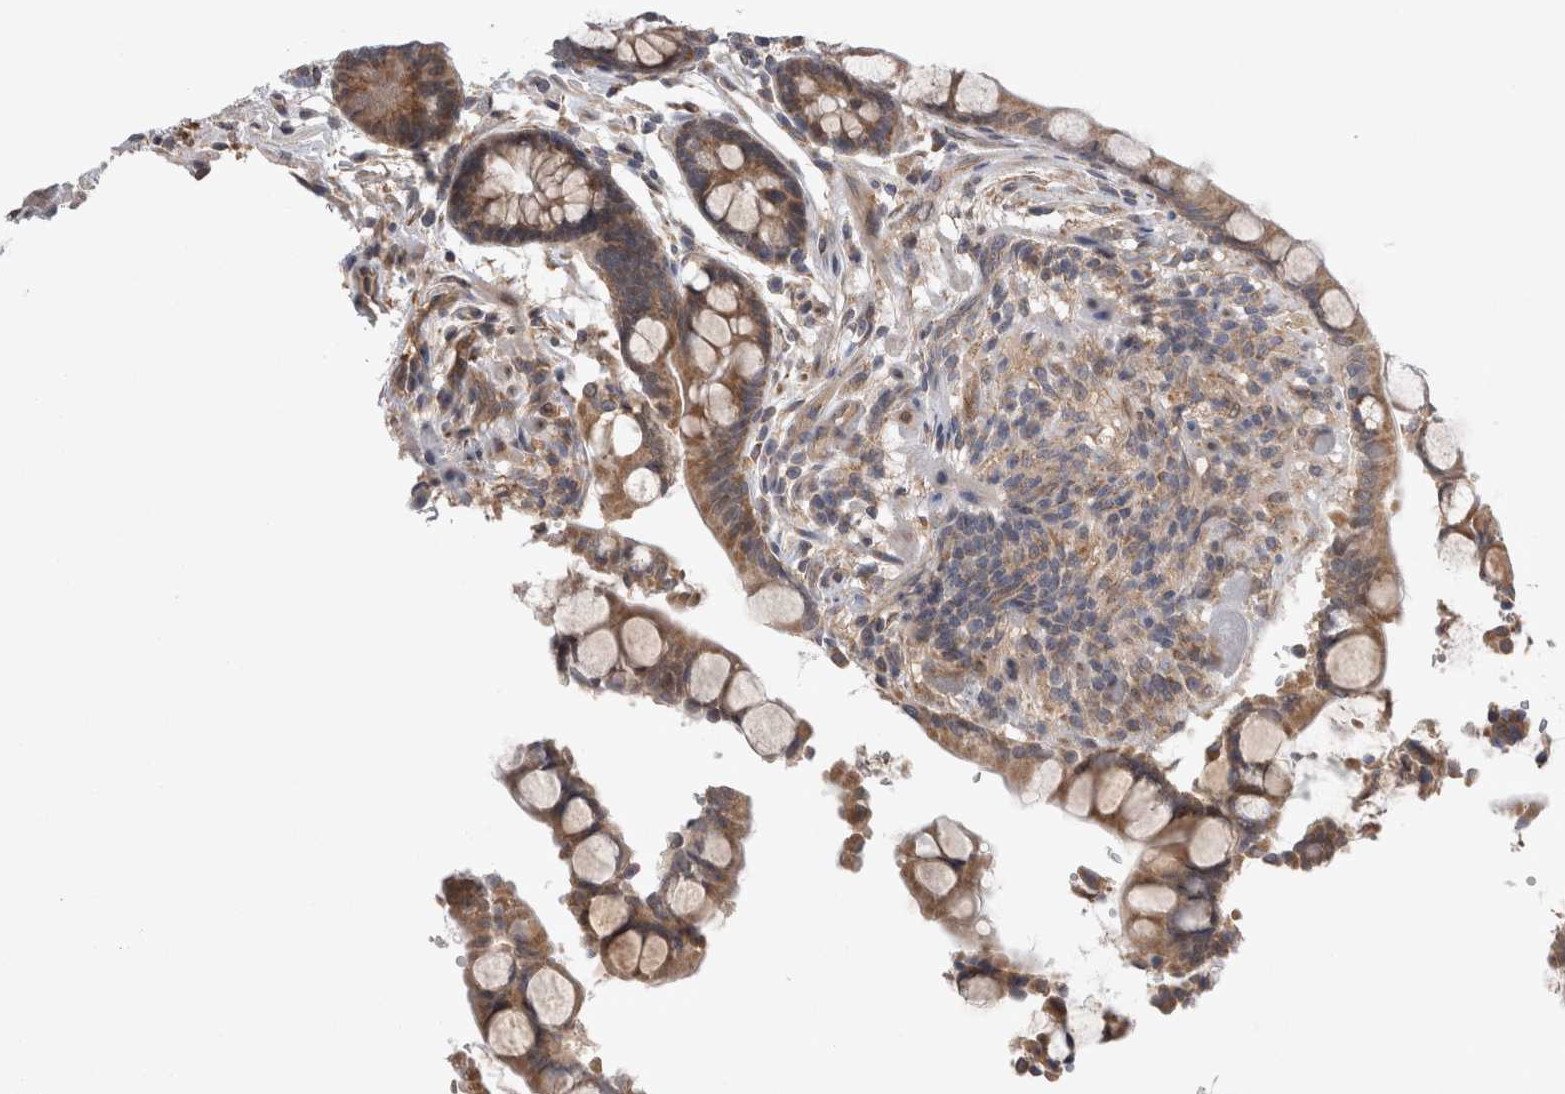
{"staining": {"intensity": "weak", "quantity": "25%-75%", "location": "cytoplasmic/membranous"}, "tissue": "colon", "cell_type": "Endothelial cells", "image_type": "normal", "snomed": [{"axis": "morphology", "description": "Normal tissue, NOS"}, {"axis": "topography", "description": "Colon"}], "caption": "Human colon stained for a protein (brown) displays weak cytoplasmic/membranous positive staining in approximately 25%-75% of endothelial cells.", "gene": "ARHGAP29", "patient": {"sex": "male", "age": 73}}